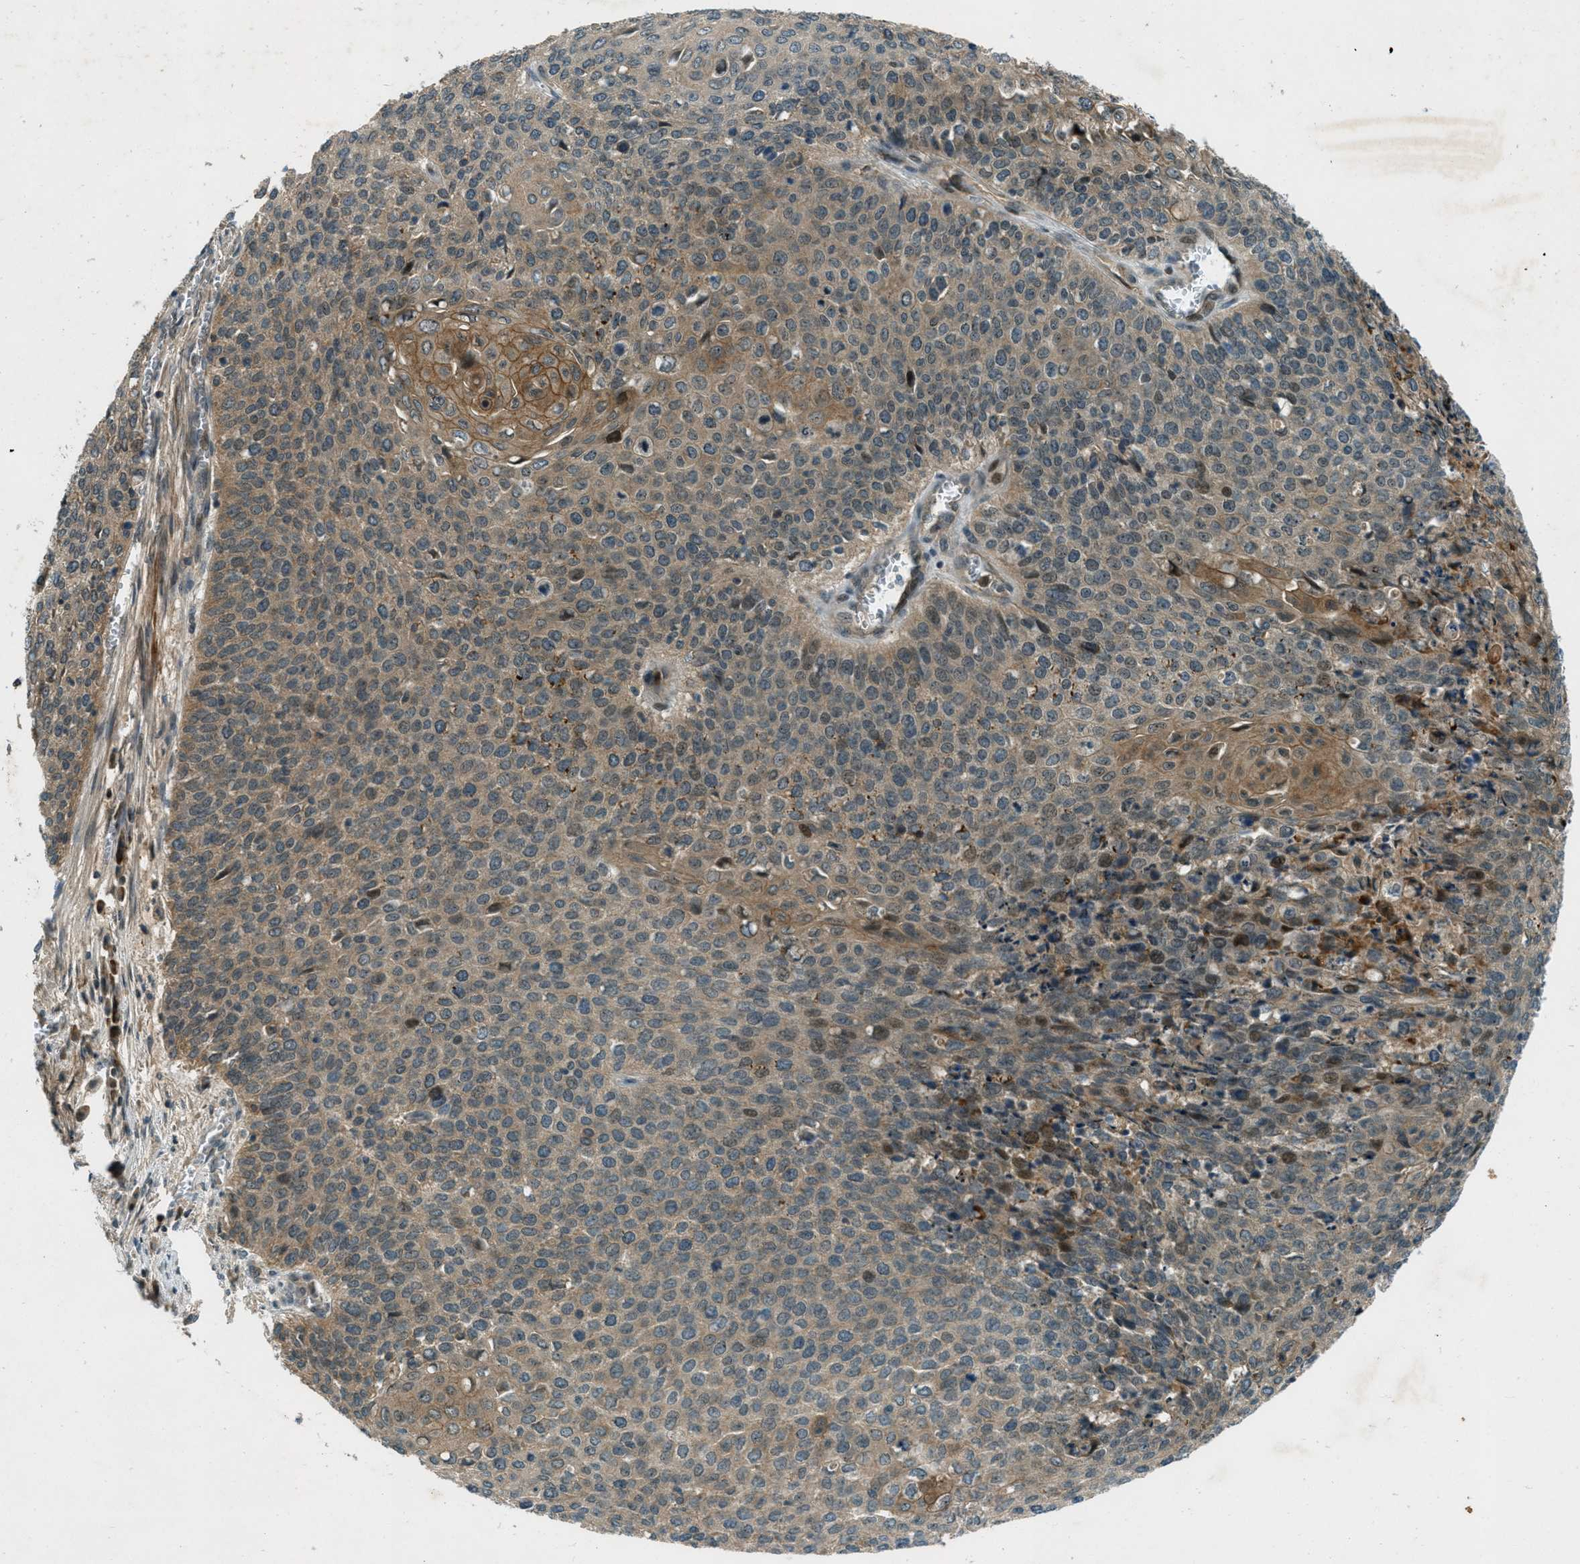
{"staining": {"intensity": "moderate", "quantity": ">75%", "location": "cytoplasmic/membranous"}, "tissue": "cervical cancer", "cell_type": "Tumor cells", "image_type": "cancer", "snomed": [{"axis": "morphology", "description": "Squamous cell carcinoma, NOS"}, {"axis": "topography", "description": "Cervix"}], "caption": "Immunohistochemical staining of squamous cell carcinoma (cervical) reveals medium levels of moderate cytoplasmic/membranous protein positivity in approximately >75% of tumor cells. (Stains: DAB (3,3'-diaminobenzidine) in brown, nuclei in blue, Microscopy: brightfield microscopy at high magnification).", "gene": "STK11", "patient": {"sex": "female", "age": 39}}